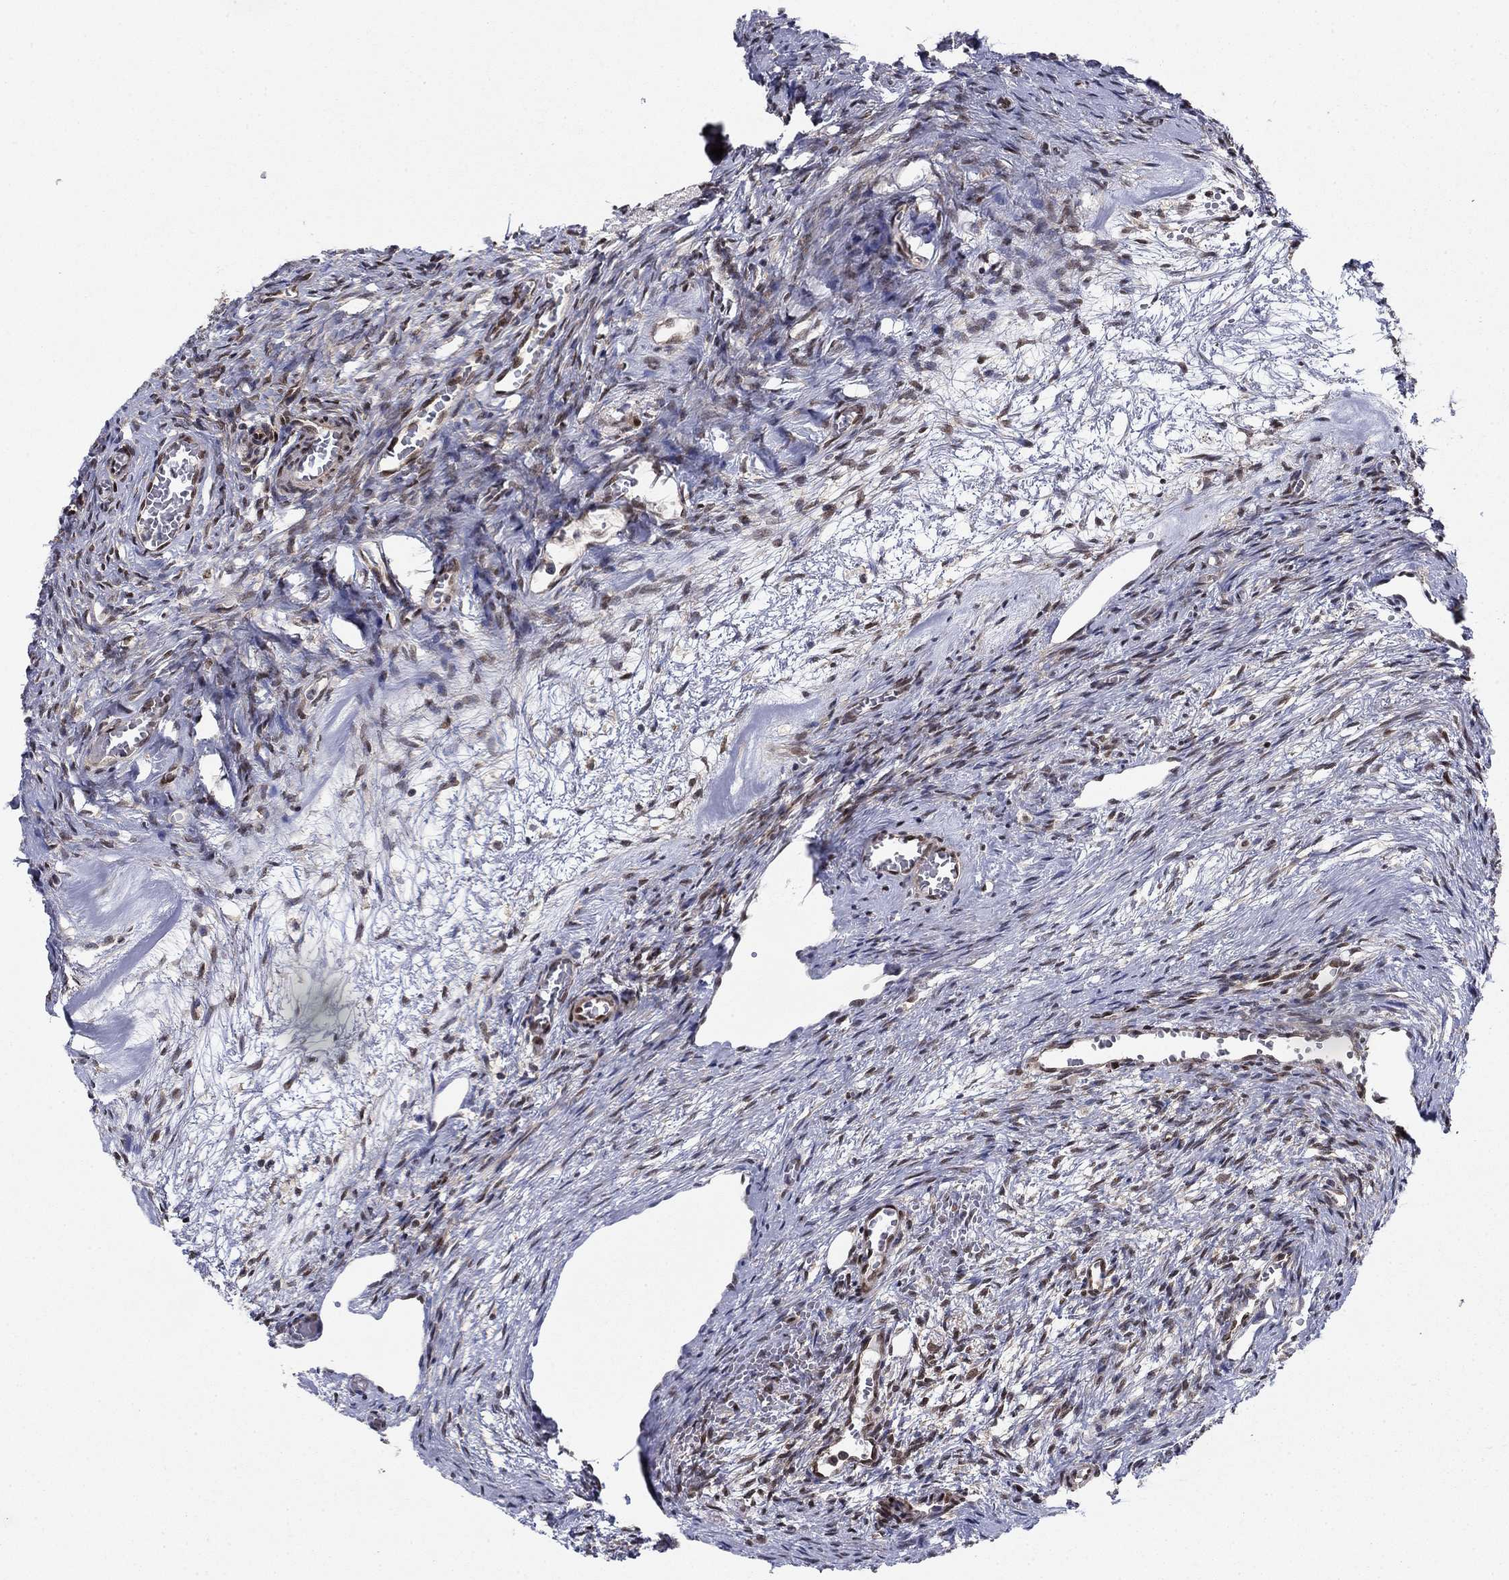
{"staining": {"intensity": "negative", "quantity": "none", "location": "none"}, "tissue": "ovary", "cell_type": "Follicle cells", "image_type": "normal", "snomed": [{"axis": "morphology", "description": "Normal tissue, NOS"}, {"axis": "topography", "description": "Ovary"}], "caption": "Follicle cells show no significant protein expression in unremarkable ovary. Nuclei are stained in blue.", "gene": "FKBP4", "patient": {"sex": "female", "age": 39}}